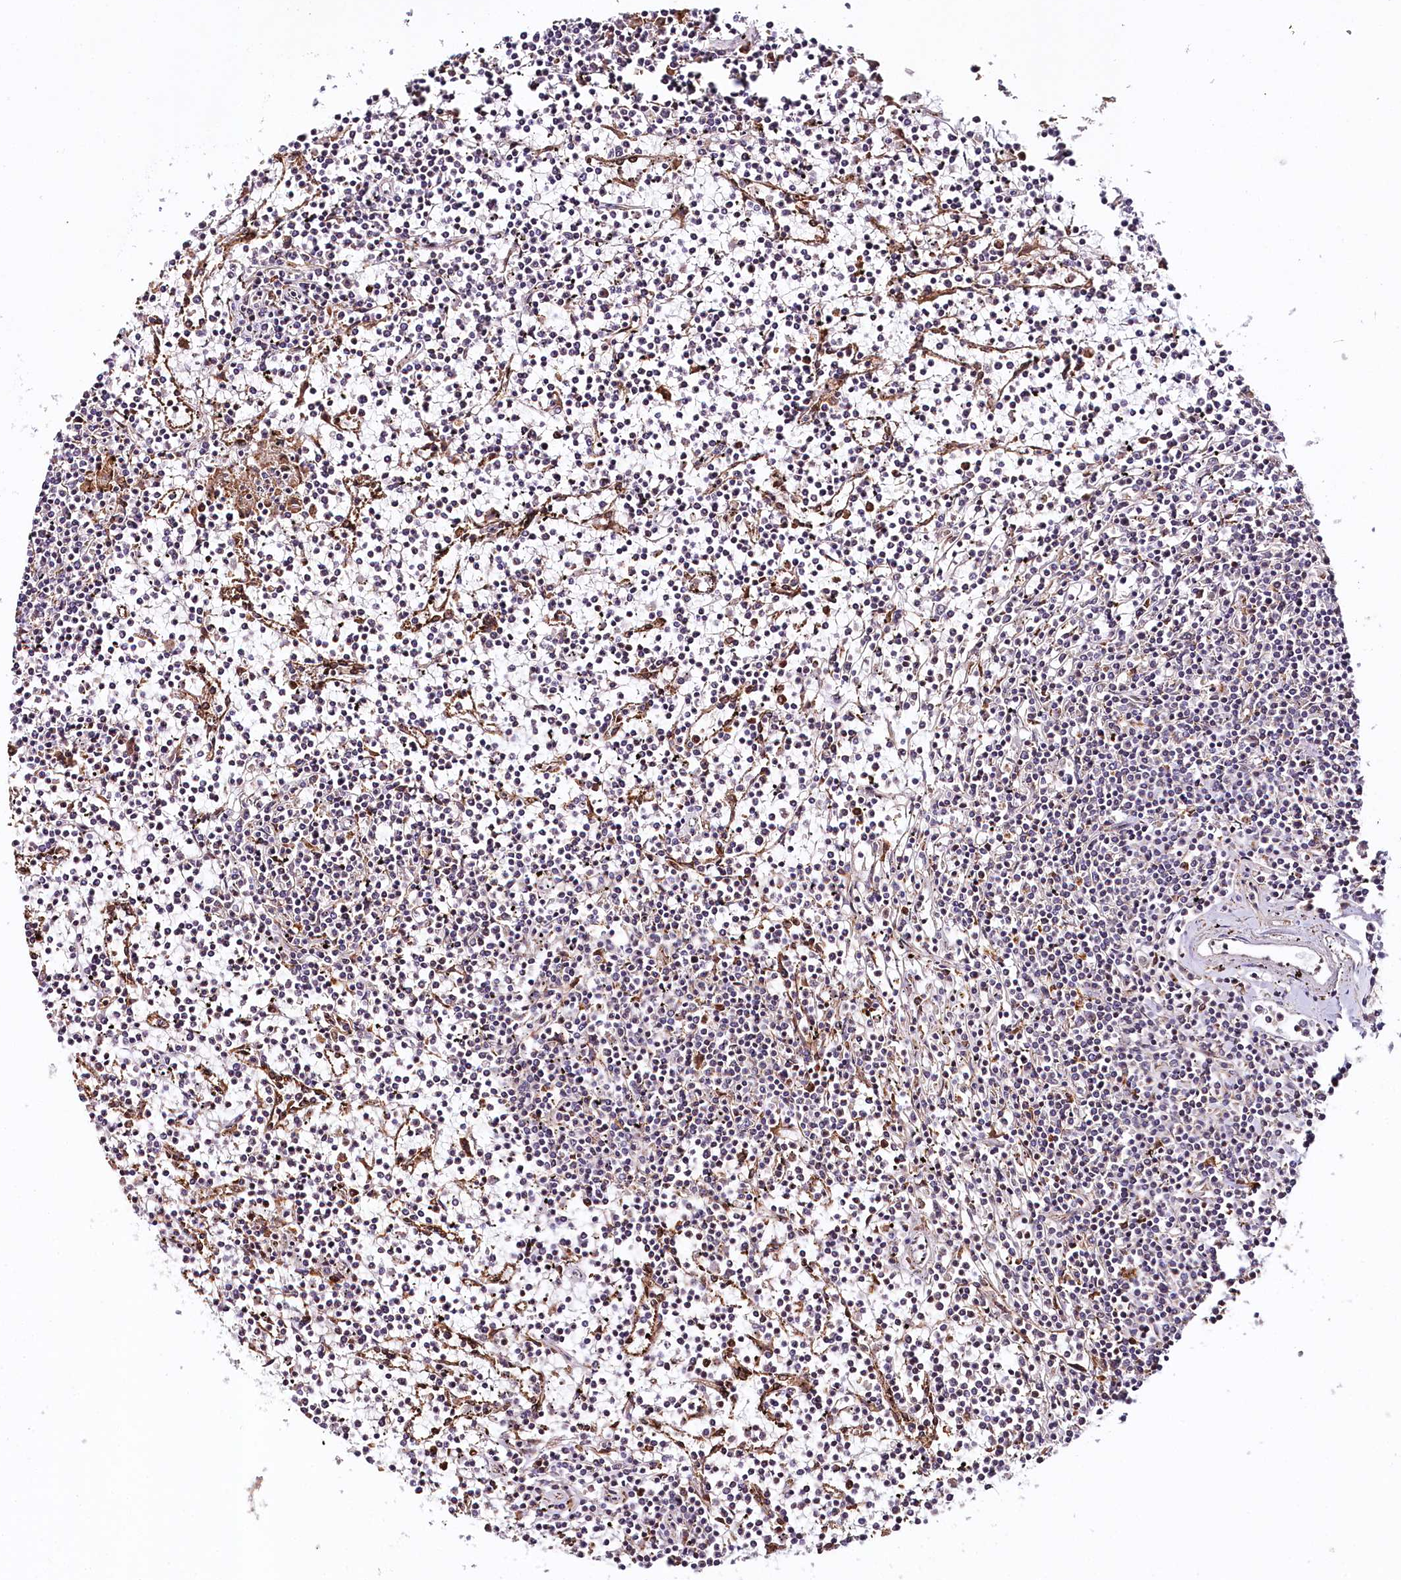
{"staining": {"intensity": "negative", "quantity": "none", "location": "none"}, "tissue": "lymphoma", "cell_type": "Tumor cells", "image_type": "cancer", "snomed": [{"axis": "morphology", "description": "Malignant lymphoma, non-Hodgkin's type, Low grade"}, {"axis": "topography", "description": "Spleen"}], "caption": "The image exhibits no significant expression in tumor cells of low-grade malignant lymphoma, non-Hodgkin's type. (DAB (3,3'-diaminobenzidine) immunohistochemistry (IHC) with hematoxylin counter stain).", "gene": "VEGFA", "patient": {"sex": "female", "age": 19}}